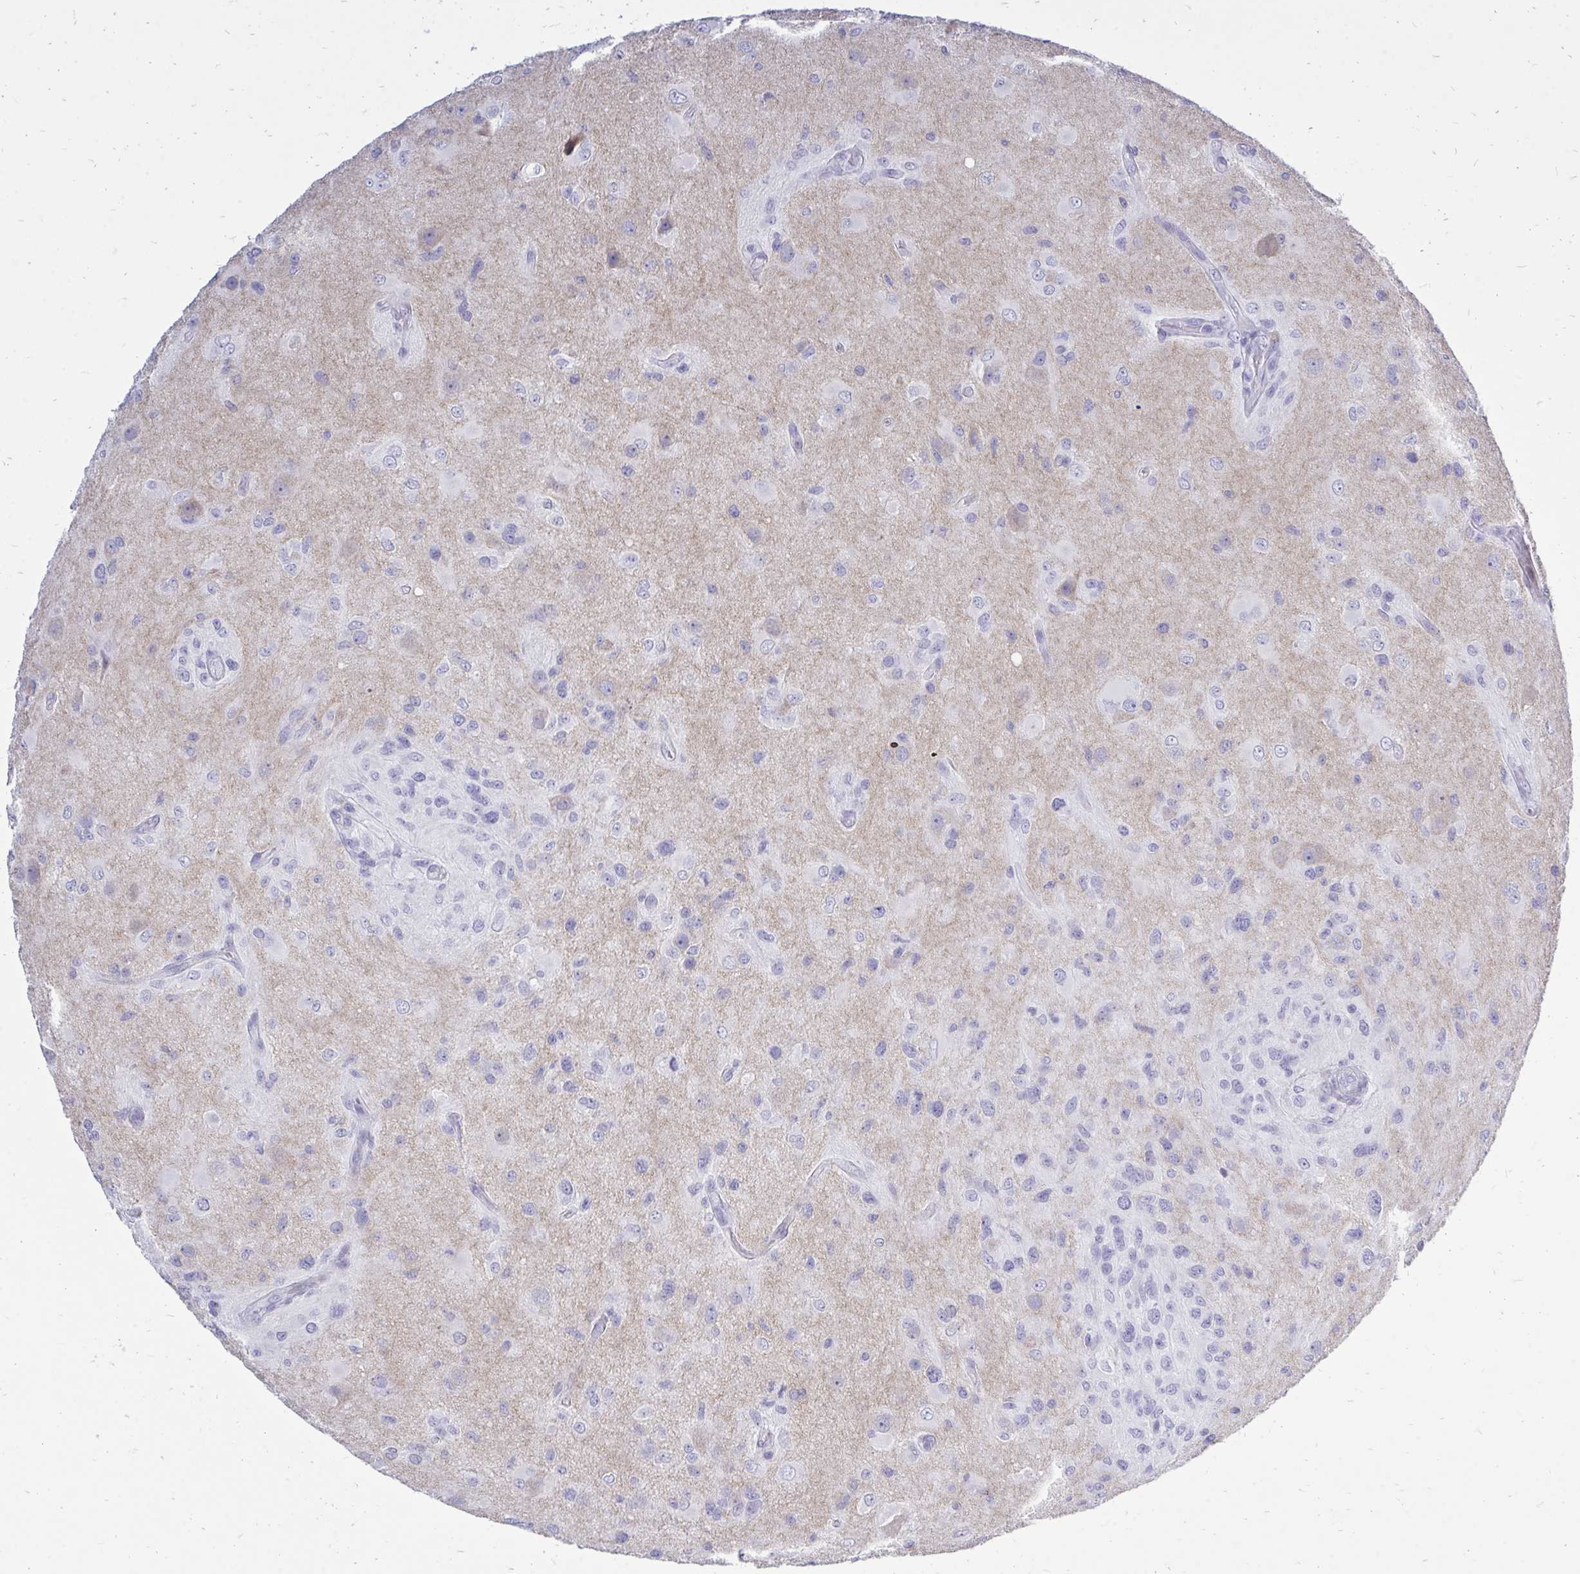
{"staining": {"intensity": "negative", "quantity": "none", "location": "none"}, "tissue": "glioma", "cell_type": "Tumor cells", "image_type": "cancer", "snomed": [{"axis": "morphology", "description": "Glioma, malignant, High grade"}, {"axis": "topography", "description": "Brain"}], "caption": "Tumor cells show no significant positivity in malignant glioma (high-grade).", "gene": "GABRA1", "patient": {"sex": "male", "age": 53}}